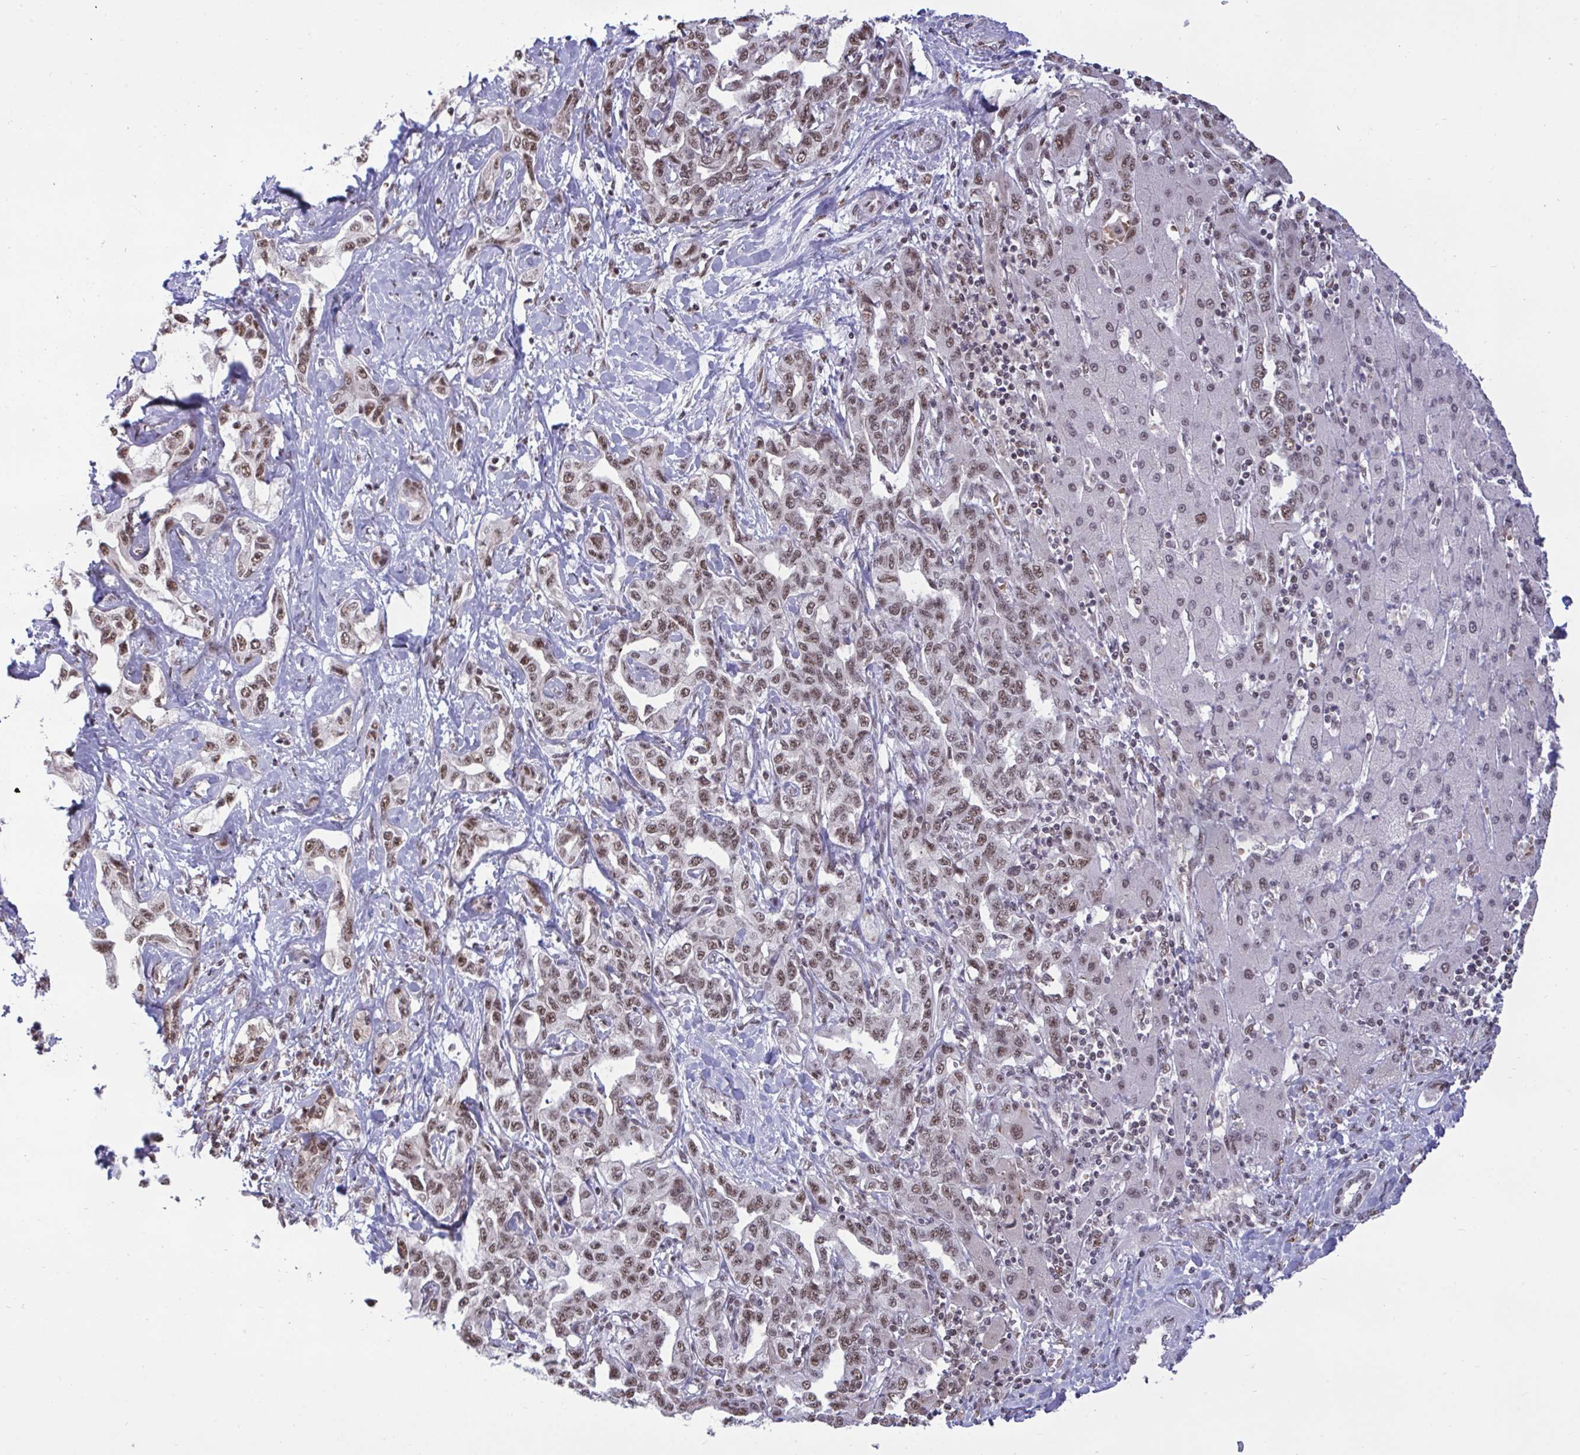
{"staining": {"intensity": "moderate", "quantity": ">75%", "location": "nuclear"}, "tissue": "liver cancer", "cell_type": "Tumor cells", "image_type": "cancer", "snomed": [{"axis": "morphology", "description": "Cholangiocarcinoma"}, {"axis": "topography", "description": "Liver"}], "caption": "Protein expression analysis of human liver cholangiocarcinoma reveals moderate nuclear positivity in approximately >75% of tumor cells.", "gene": "PUF60", "patient": {"sex": "male", "age": 59}}